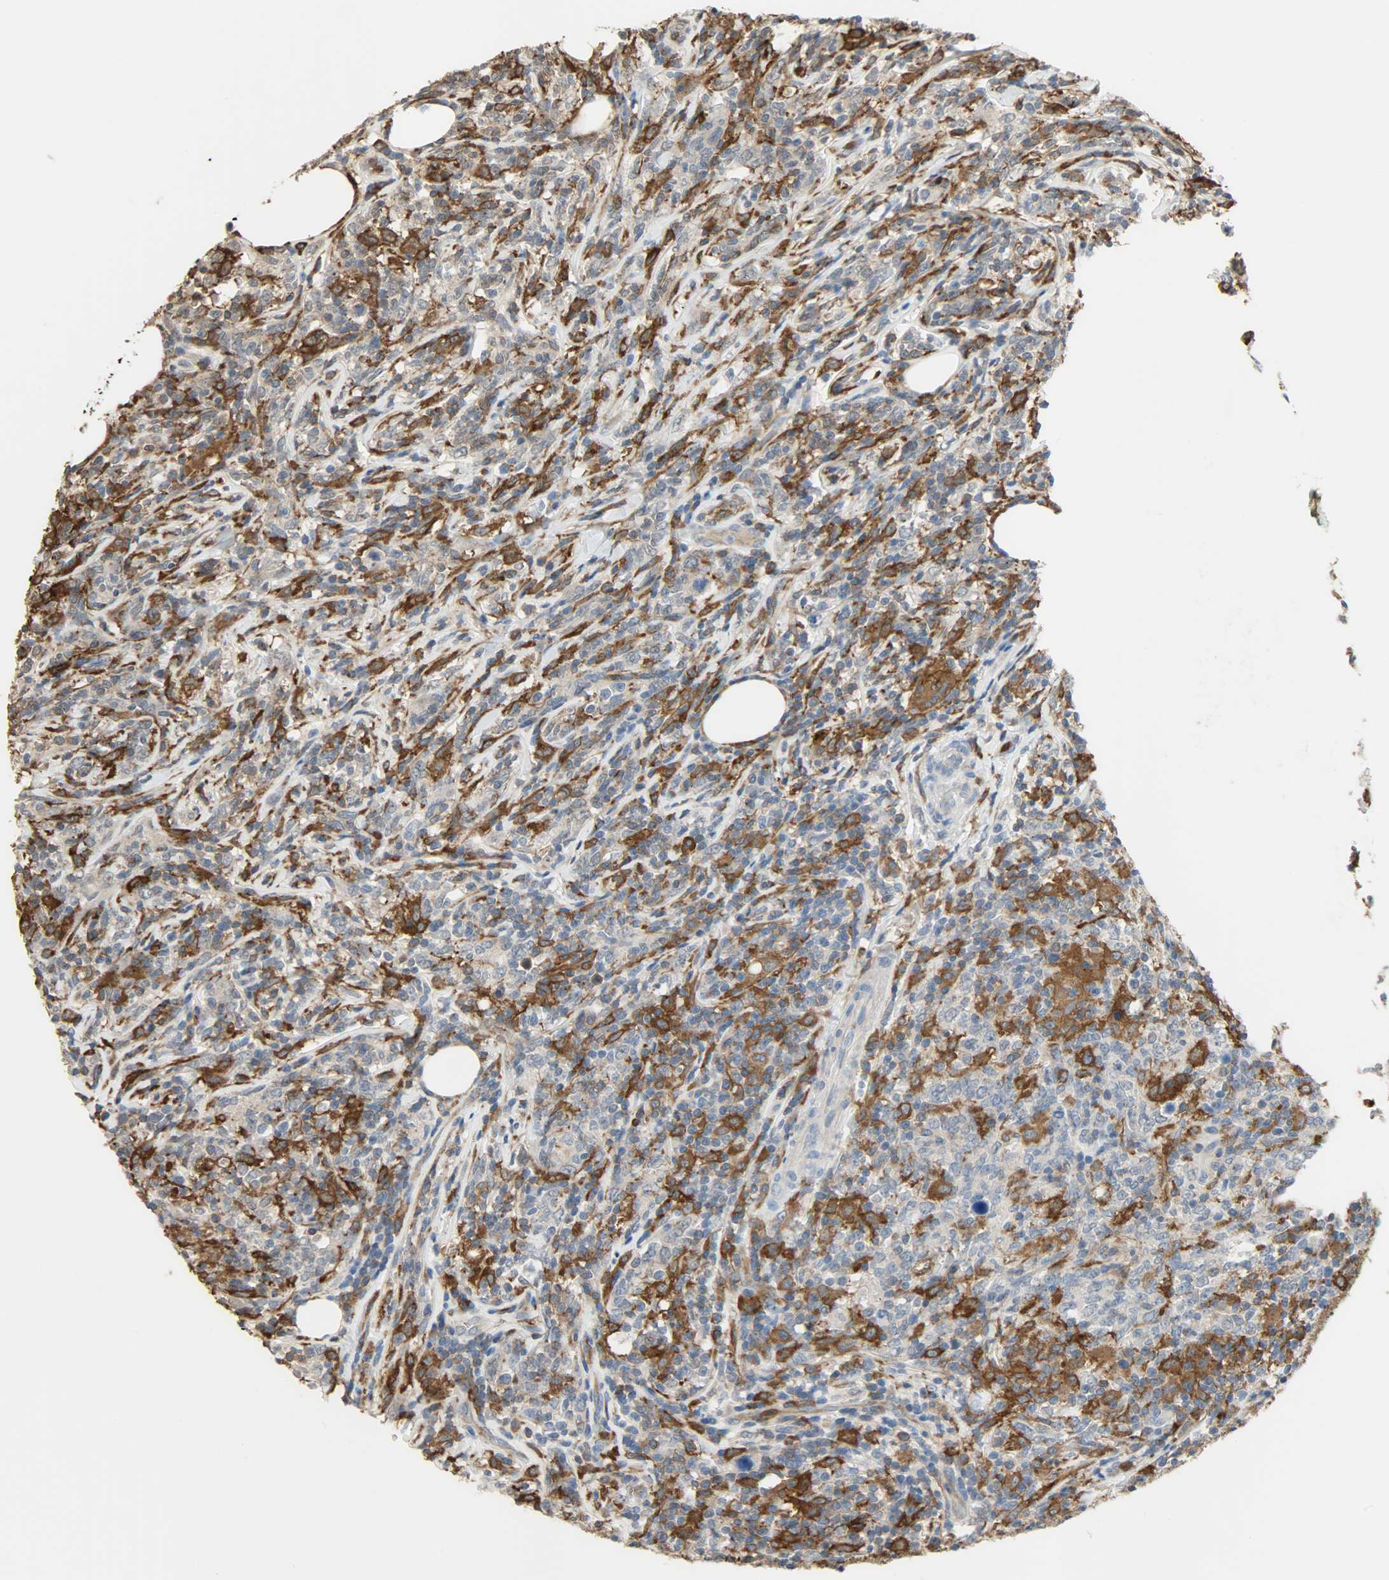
{"staining": {"intensity": "negative", "quantity": "none", "location": "none"}, "tissue": "lymphoma", "cell_type": "Tumor cells", "image_type": "cancer", "snomed": [{"axis": "morphology", "description": "Malignant lymphoma, non-Hodgkin's type, High grade"}, {"axis": "topography", "description": "Lymph node"}], "caption": "Immunohistochemistry of human lymphoma exhibits no positivity in tumor cells. (Immunohistochemistry, brightfield microscopy, high magnification).", "gene": "SKAP2", "patient": {"sex": "female", "age": 84}}